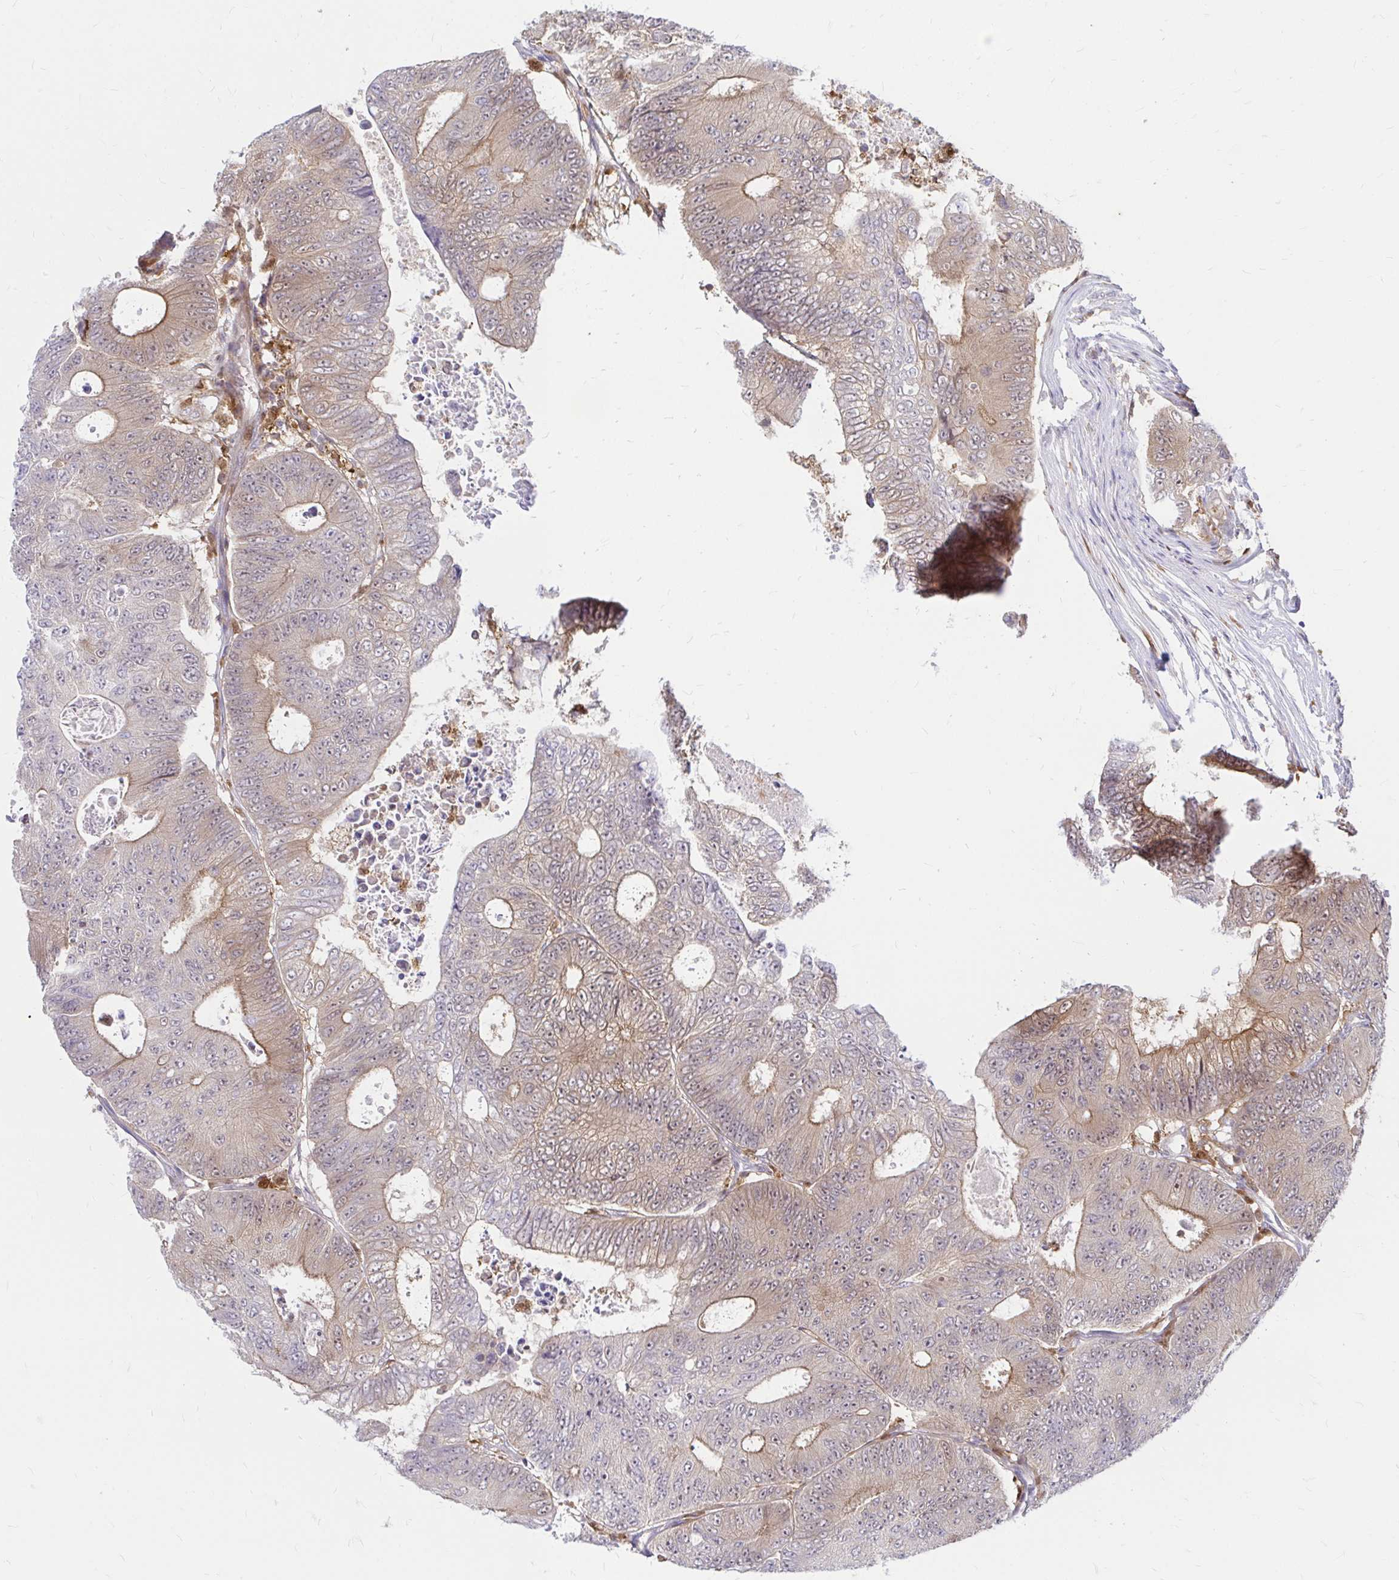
{"staining": {"intensity": "weak", "quantity": "25%-75%", "location": "cytoplasmic/membranous"}, "tissue": "colorectal cancer", "cell_type": "Tumor cells", "image_type": "cancer", "snomed": [{"axis": "morphology", "description": "Adenocarcinoma, NOS"}, {"axis": "topography", "description": "Colon"}], "caption": "Tumor cells exhibit low levels of weak cytoplasmic/membranous expression in approximately 25%-75% of cells in human colorectal adenocarcinoma. (DAB IHC with brightfield microscopy, high magnification).", "gene": "PYCARD", "patient": {"sex": "female", "age": 48}}